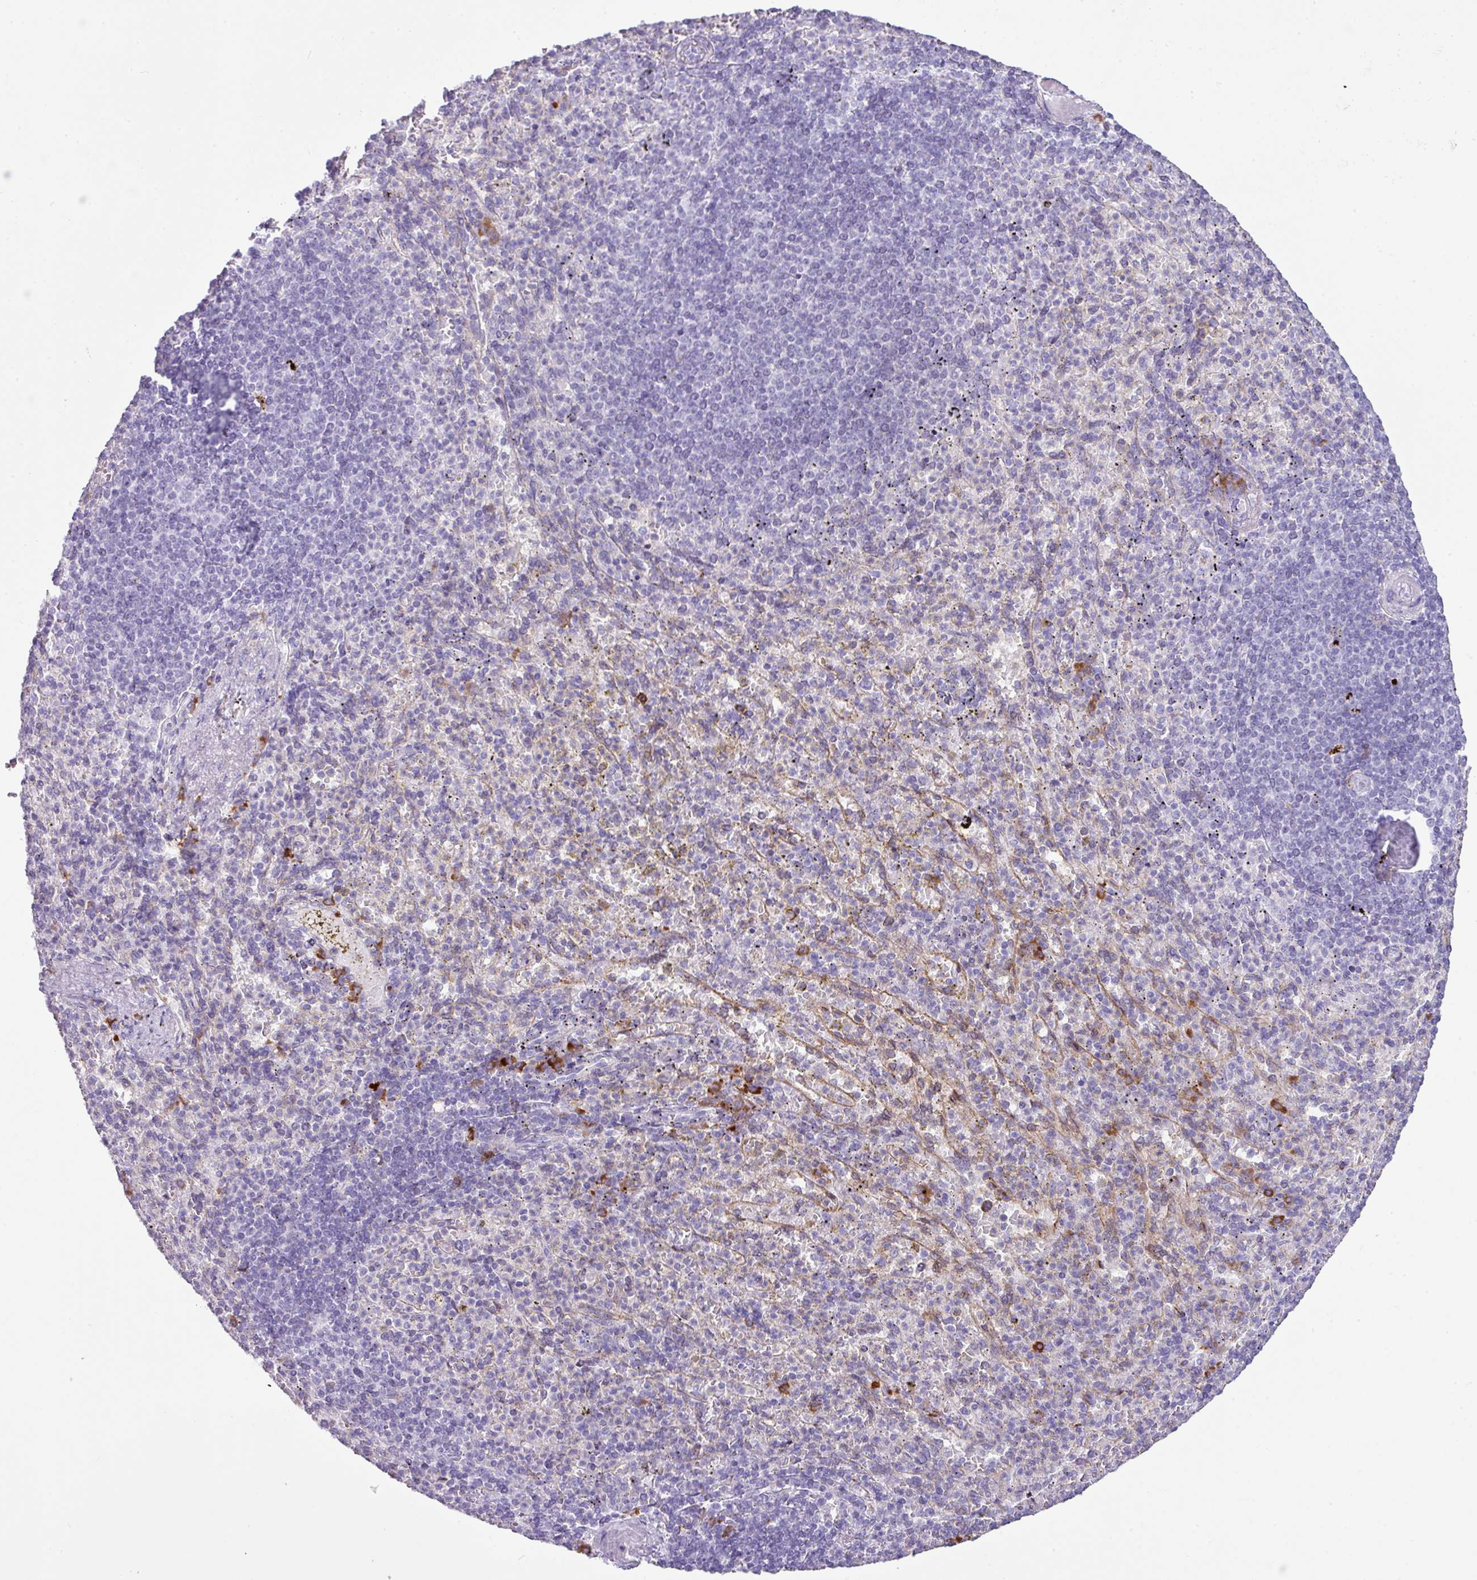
{"staining": {"intensity": "negative", "quantity": "none", "location": "none"}, "tissue": "spleen", "cell_type": "Cells in red pulp", "image_type": "normal", "snomed": [{"axis": "morphology", "description": "Normal tissue, NOS"}, {"axis": "topography", "description": "Spleen"}], "caption": "Cells in red pulp are negative for brown protein staining in unremarkable spleen. (Immunohistochemistry, brightfield microscopy, high magnification).", "gene": "RGS21", "patient": {"sex": "female", "age": 74}}